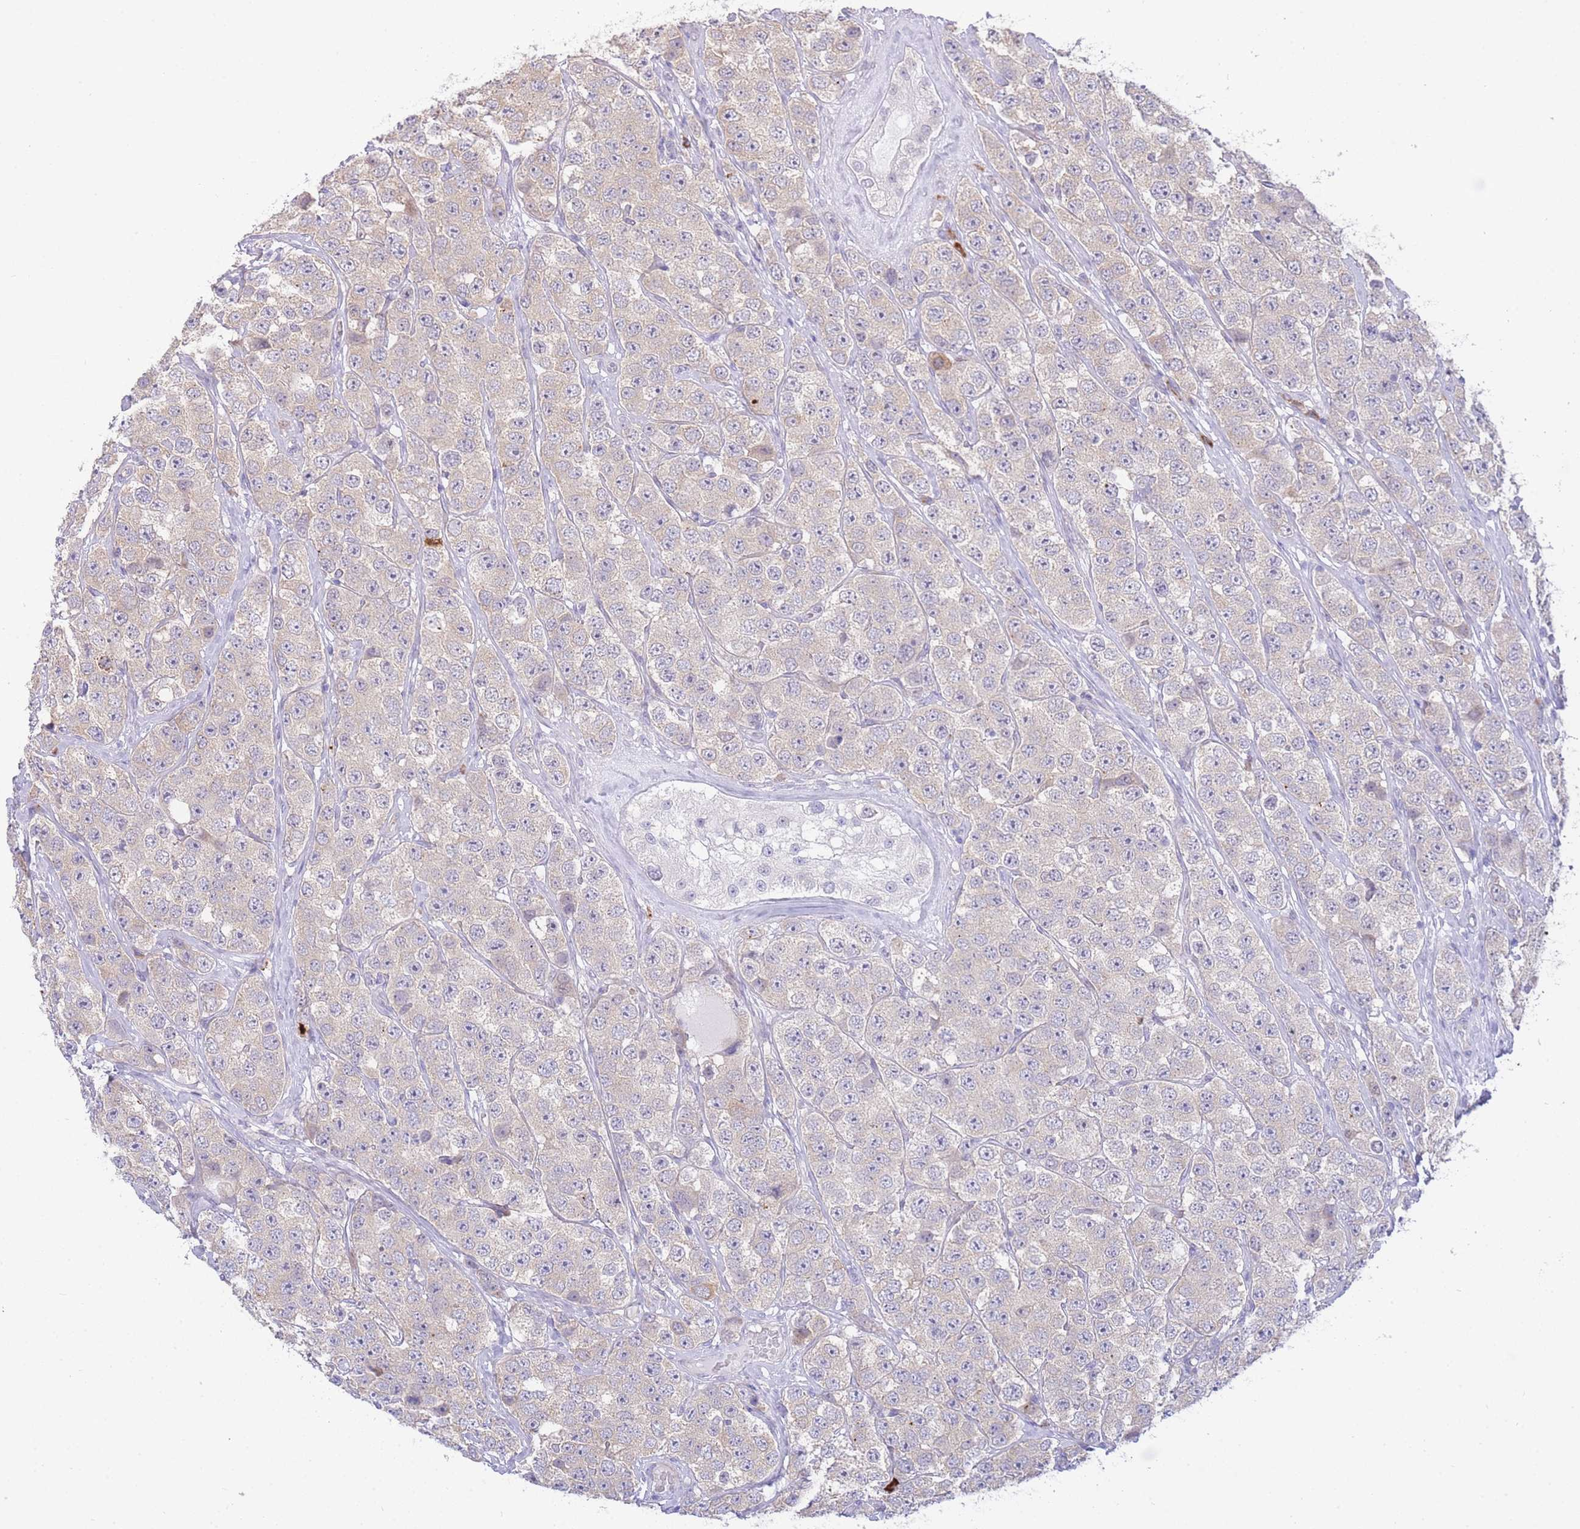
{"staining": {"intensity": "negative", "quantity": "none", "location": "none"}, "tissue": "testis cancer", "cell_type": "Tumor cells", "image_type": "cancer", "snomed": [{"axis": "morphology", "description": "Seminoma, NOS"}, {"axis": "topography", "description": "Testis"}], "caption": "Tumor cells show no significant protein staining in testis cancer.", "gene": "ZNF510", "patient": {"sex": "male", "age": 28}}